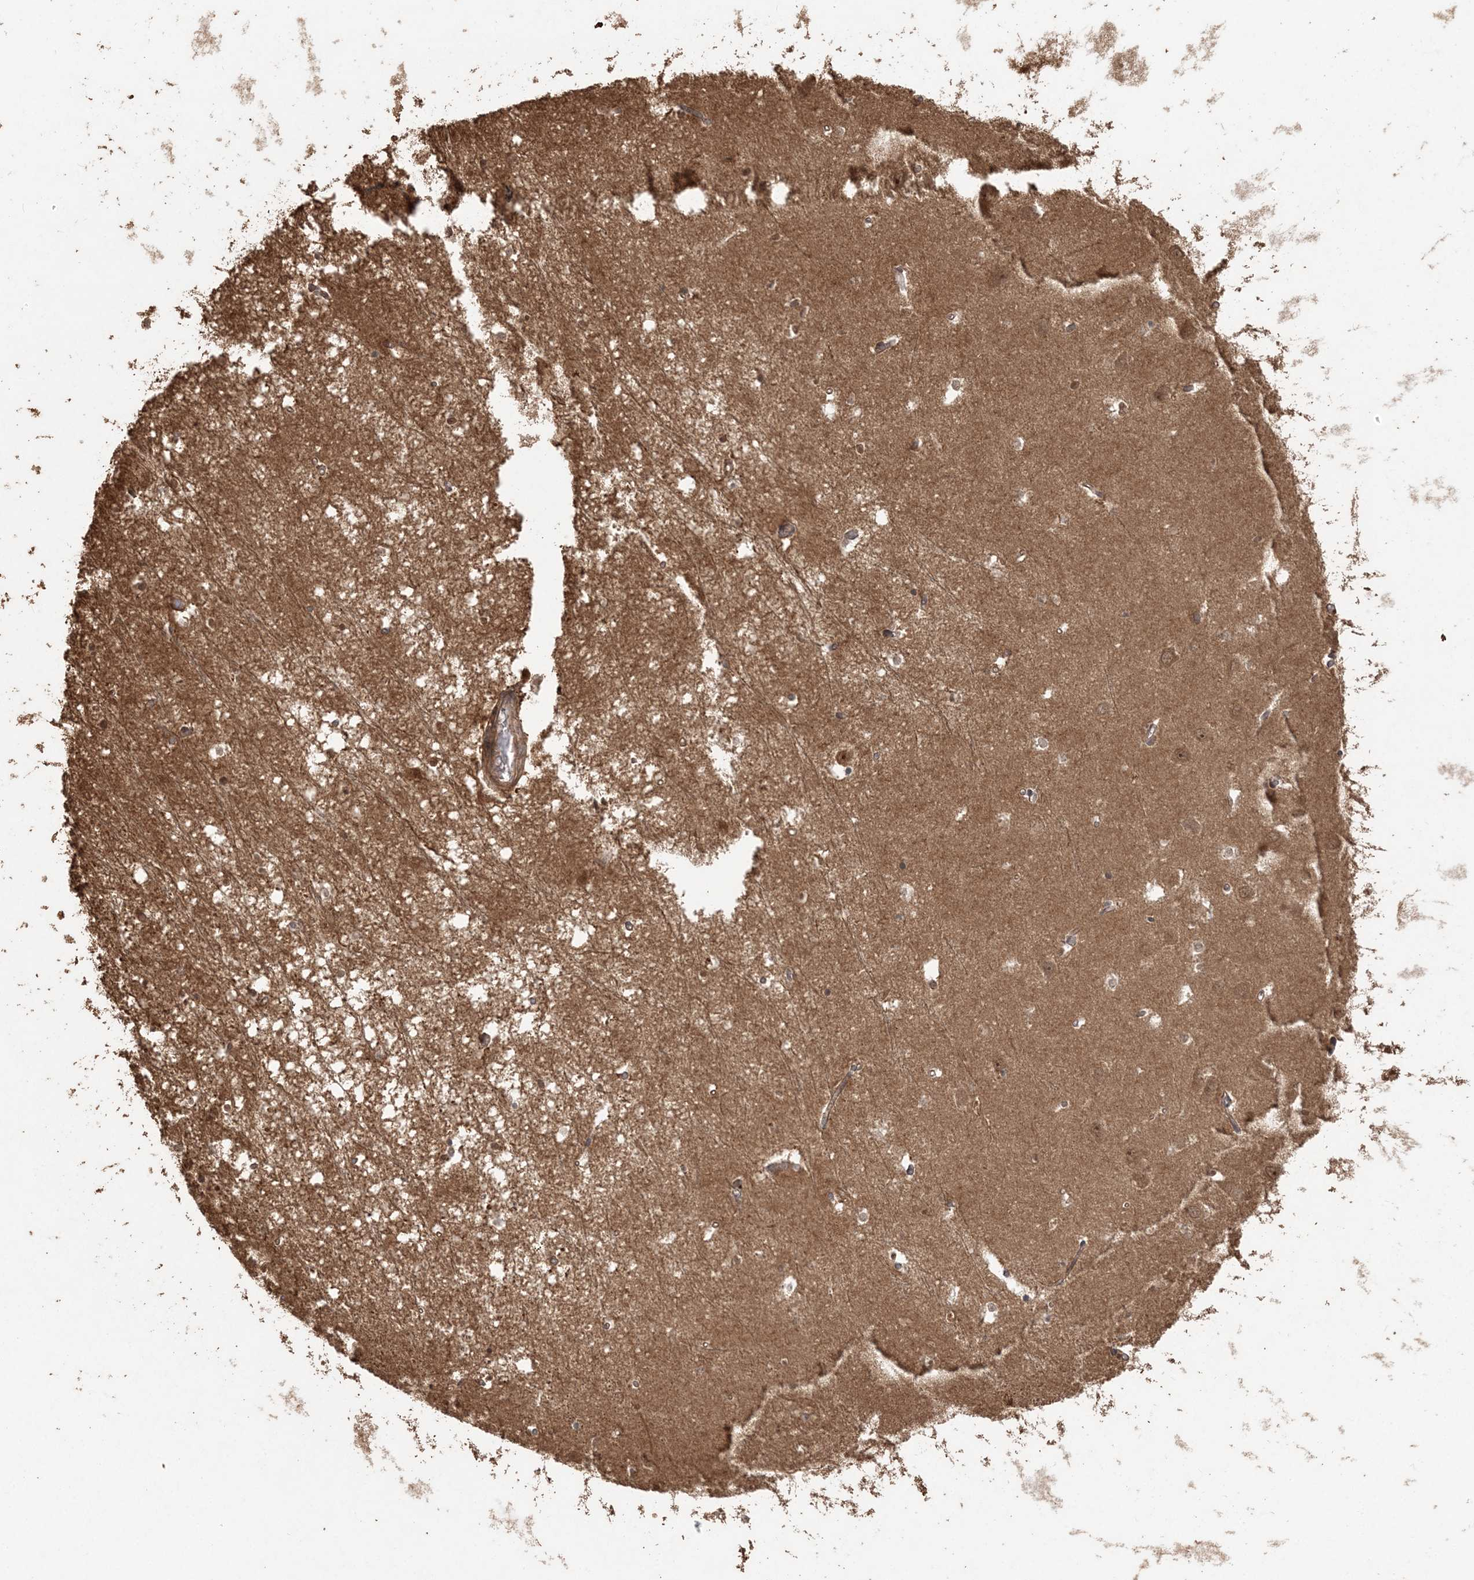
{"staining": {"intensity": "moderate", "quantity": "<25%", "location": "cytoplasmic/membranous,nuclear"}, "tissue": "hippocampus", "cell_type": "Glial cells", "image_type": "normal", "snomed": [{"axis": "morphology", "description": "Normal tissue, NOS"}, {"axis": "topography", "description": "Hippocampus"}], "caption": "Benign hippocampus was stained to show a protein in brown. There is low levels of moderate cytoplasmic/membranous,nuclear positivity in approximately <25% of glial cells.", "gene": "CAB39", "patient": {"sex": "male", "age": 70}}